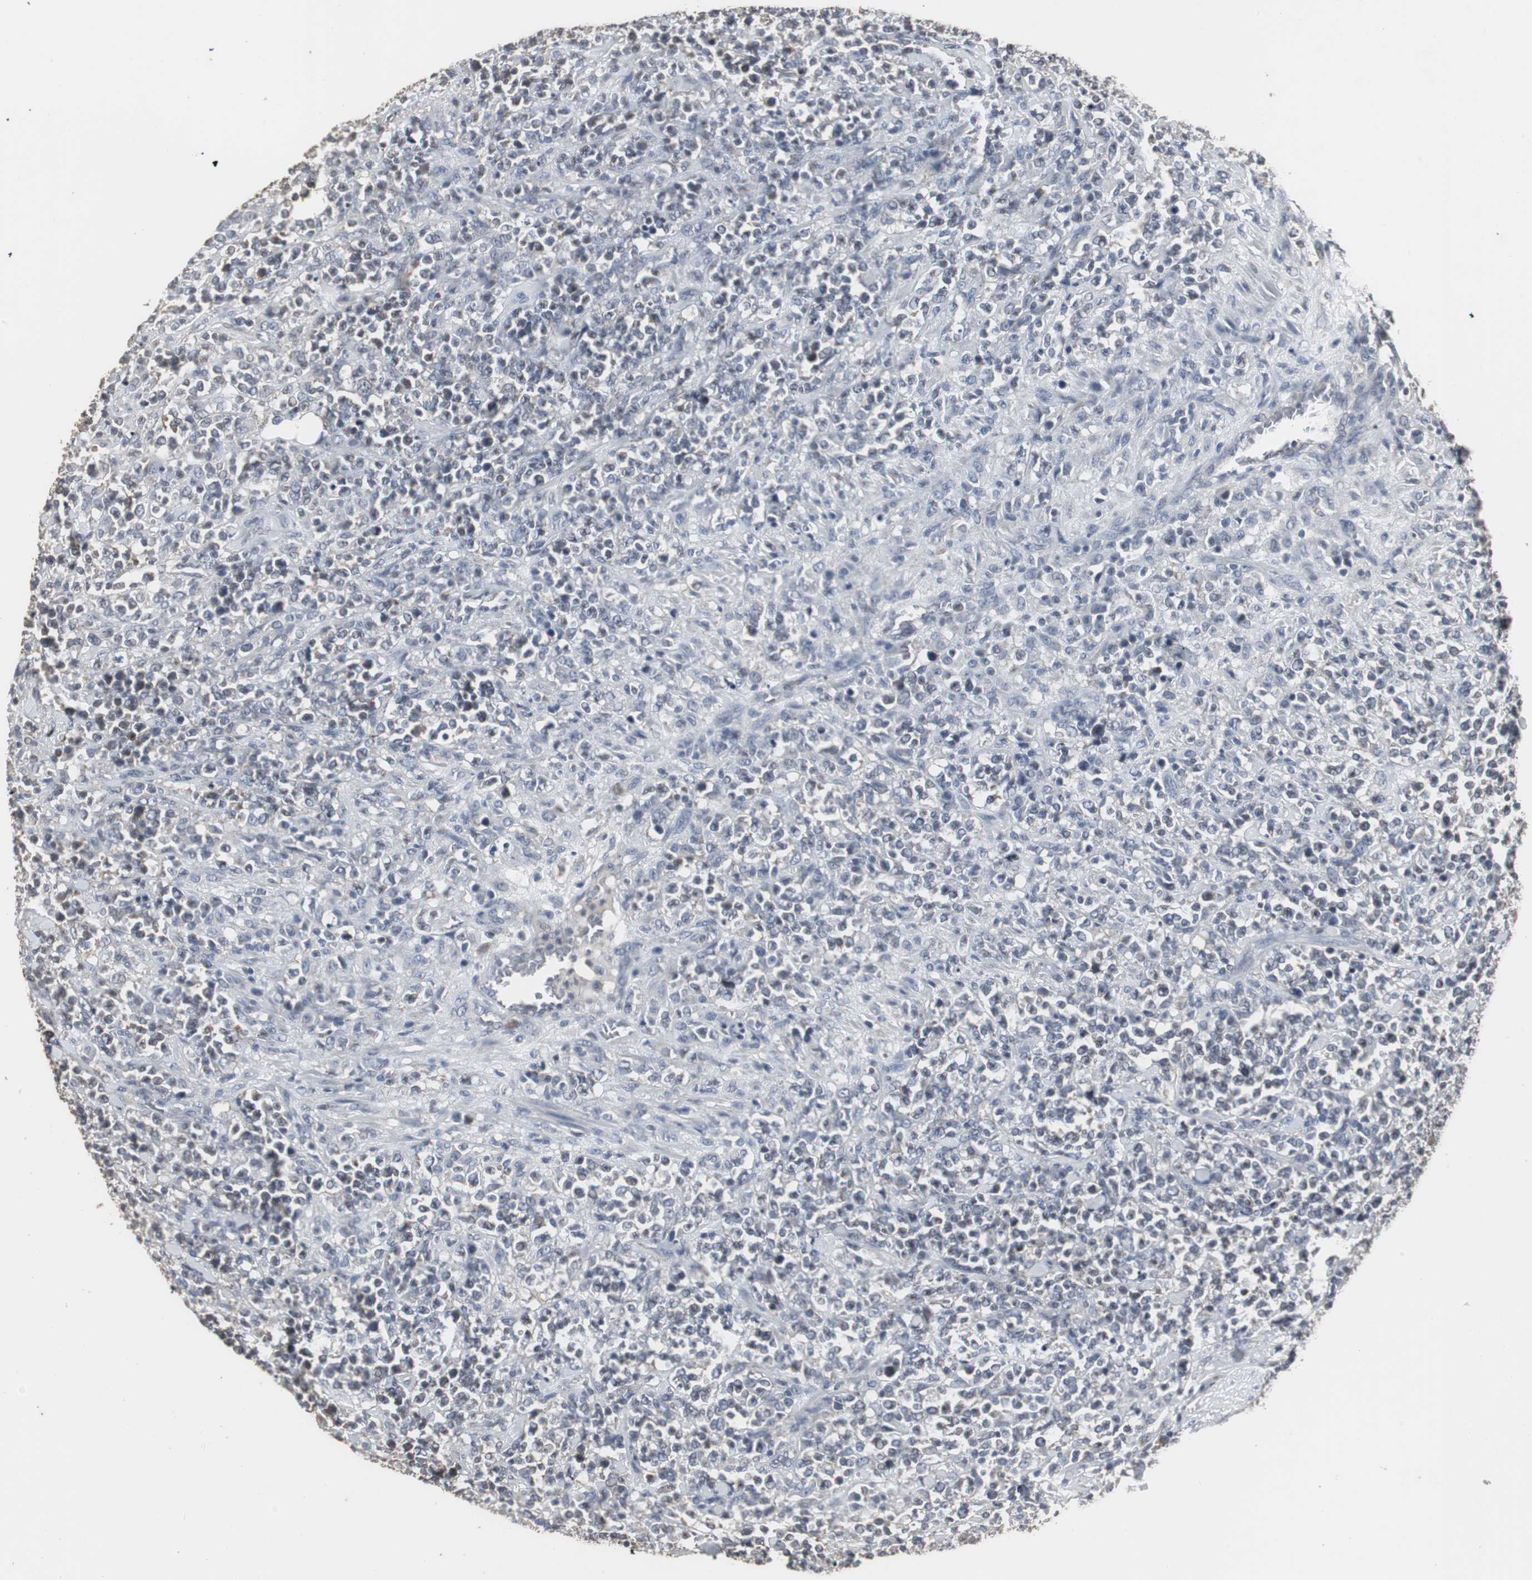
{"staining": {"intensity": "negative", "quantity": "none", "location": "none"}, "tissue": "lymphoma", "cell_type": "Tumor cells", "image_type": "cancer", "snomed": [{"axis": "morphology", "description": "Malignant lymphoma, non-Hodgkin's type, High grade"}, {"axis": "topography", "description": "Soft tissue"}], "caption": "IHC histopathology image of neoplastic tissue: malignant lymphoma, non-Hodgkin's type (high-grade) stained with DAB shows no significant protein staining in tumor cells.", "gene": "ACAA1", "patient": {"sex": "male", "age": 18}}